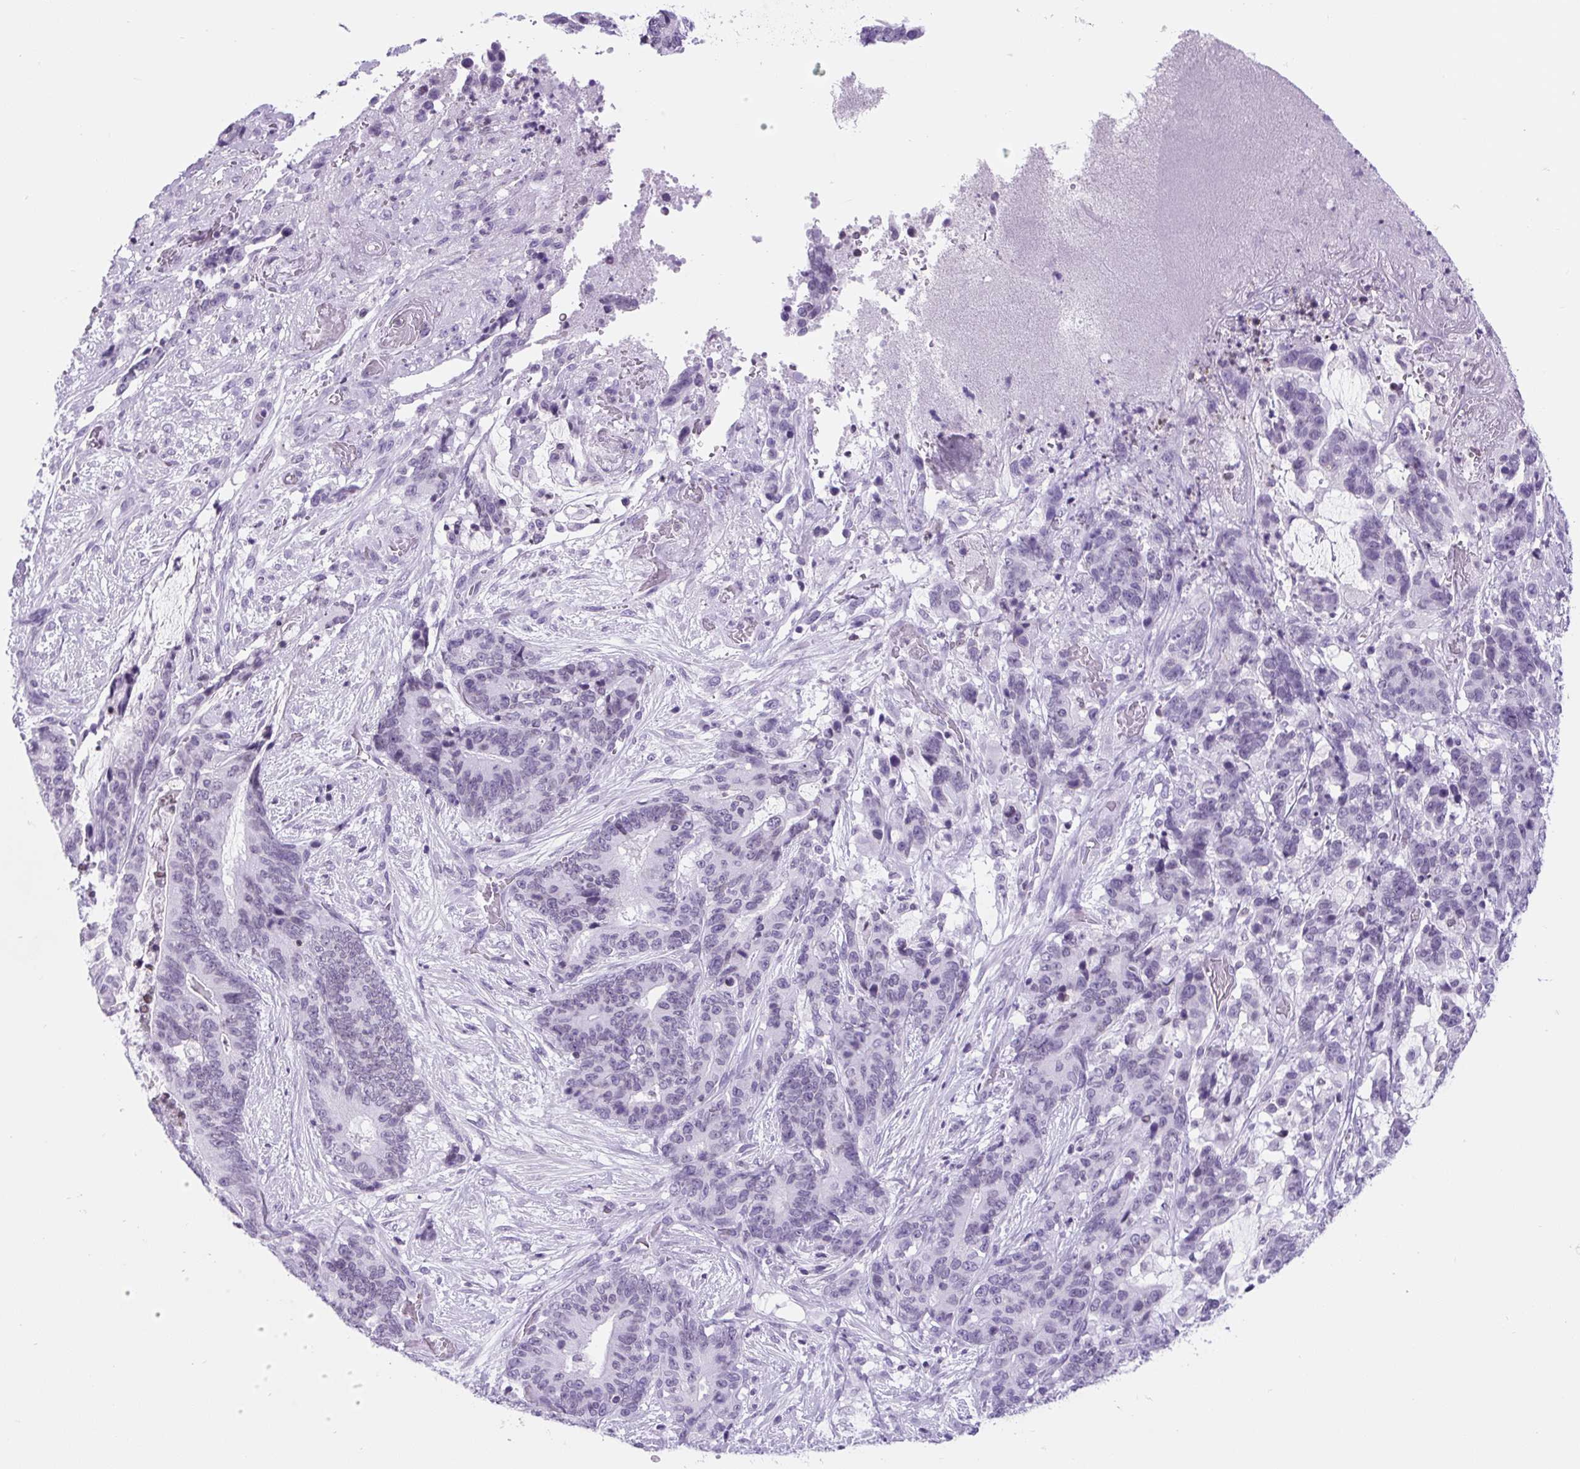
{"staining": {"intensity": "negative", "quantity": "none", "location": "none"}, "tissue": "stomach cancer", "cell_type": "Tumor cells", "image_type": "cancer", "snomed": [{"axis": "morphology", "description": "Normal tissue, NOS"}, {"axis": "morphology", "description": "Adenocarcinoma, NOS"}, {"axis": "topography", "description": "Stomach"}], "caption": "The micrograph displays no significant staining in tumor cells of stomach cancer (adenocarcinoma).", "gene": "VPREB1", "patient": {"sex": "female", "age": 64}}